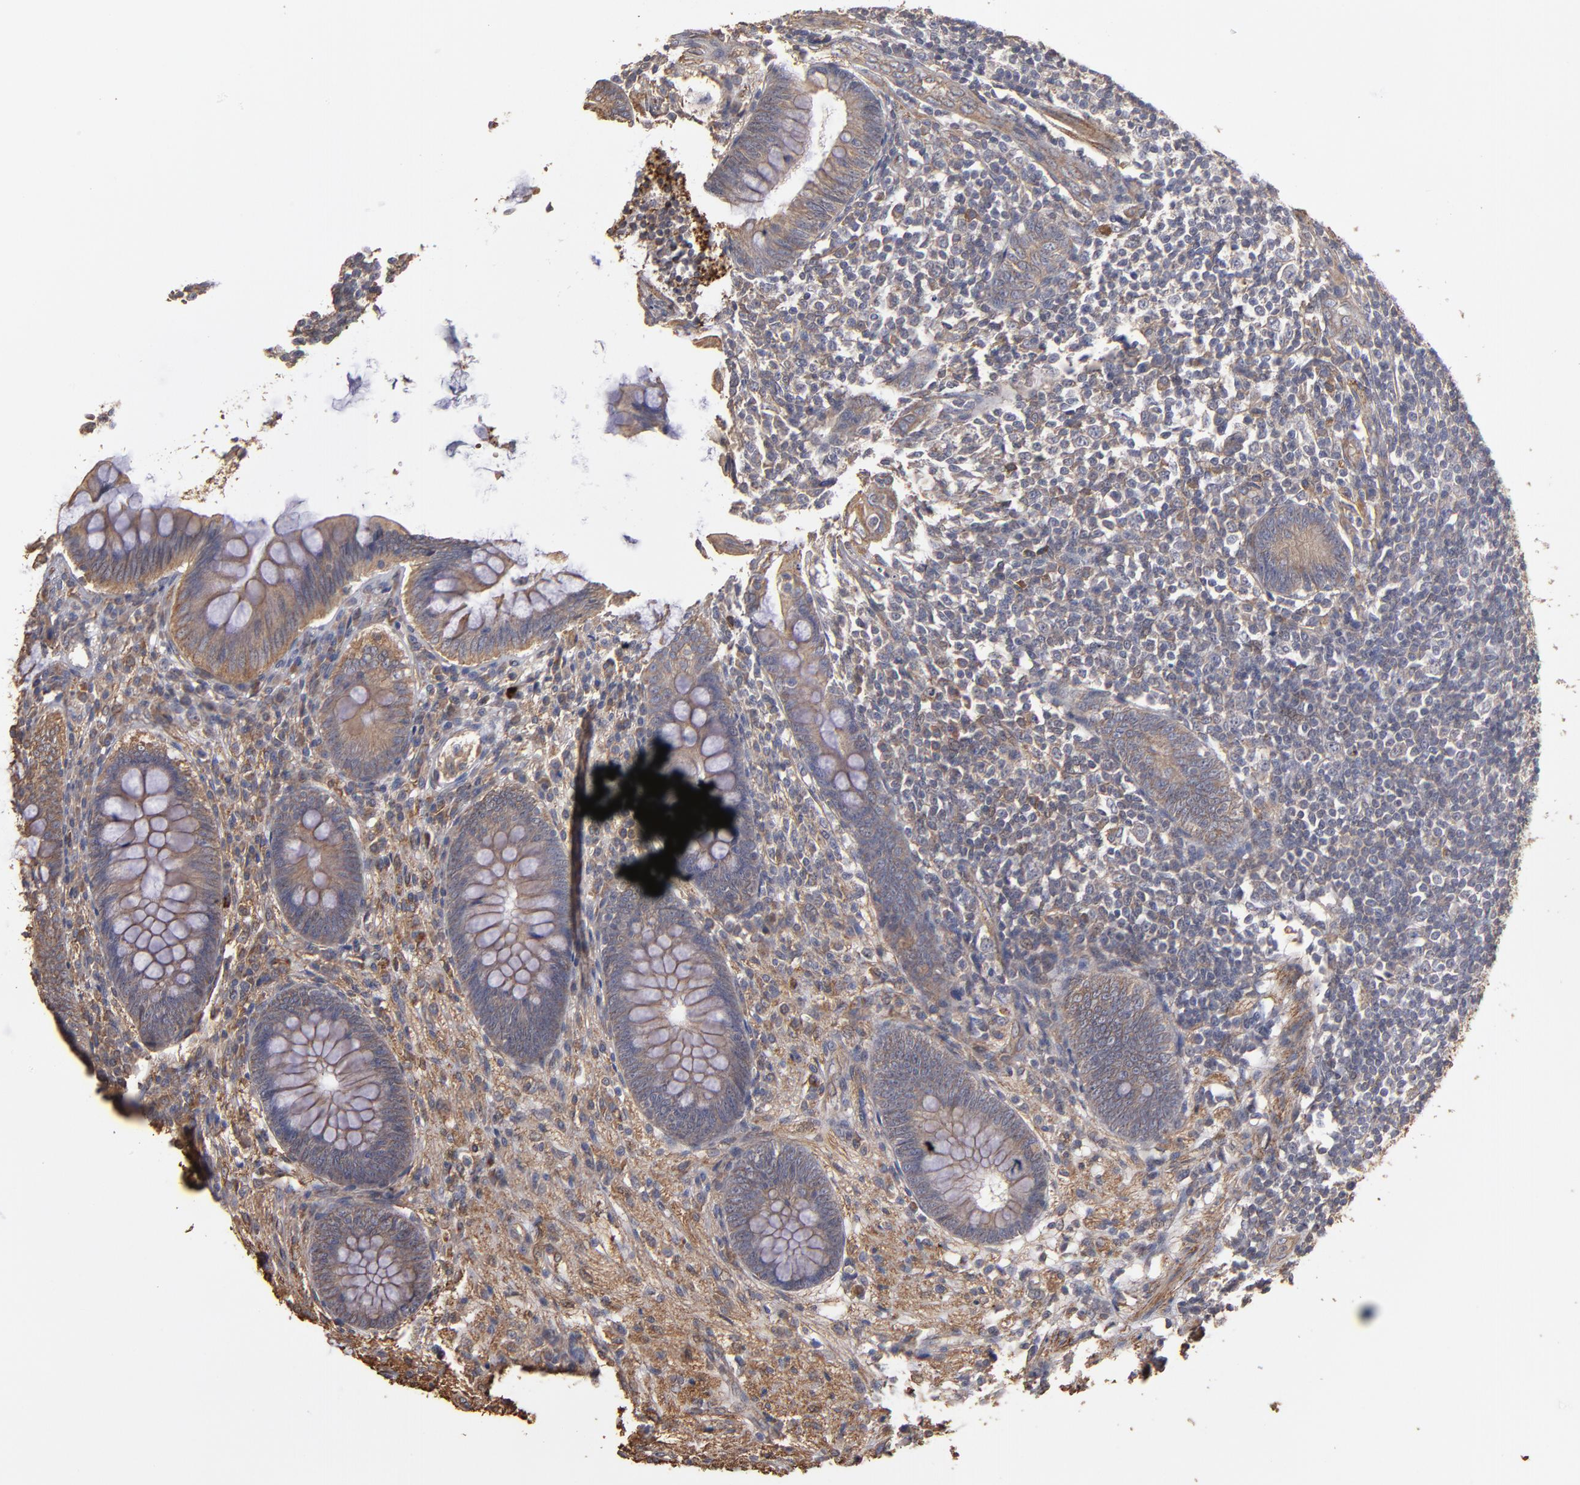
{"staining": {"intensity": "weak", "quantity": ">75%", "location": "cytoplasmic/membranous"}, "tissue": "appendix", "cell_type": "Glandular cells", "image_type": "normal", "snomed": [{"axis": "morphology", "description": "Normal tissue, NOS"}, {"axis": "topography", "description": "Appendix"}], "caption": "Appendix stained with a brown dye displays weak cytoplasmic/membranous positive expression in approximately >75% of glandular cells.", "gene": "DMD", "patient": {"sex": "female", "age": 66}}